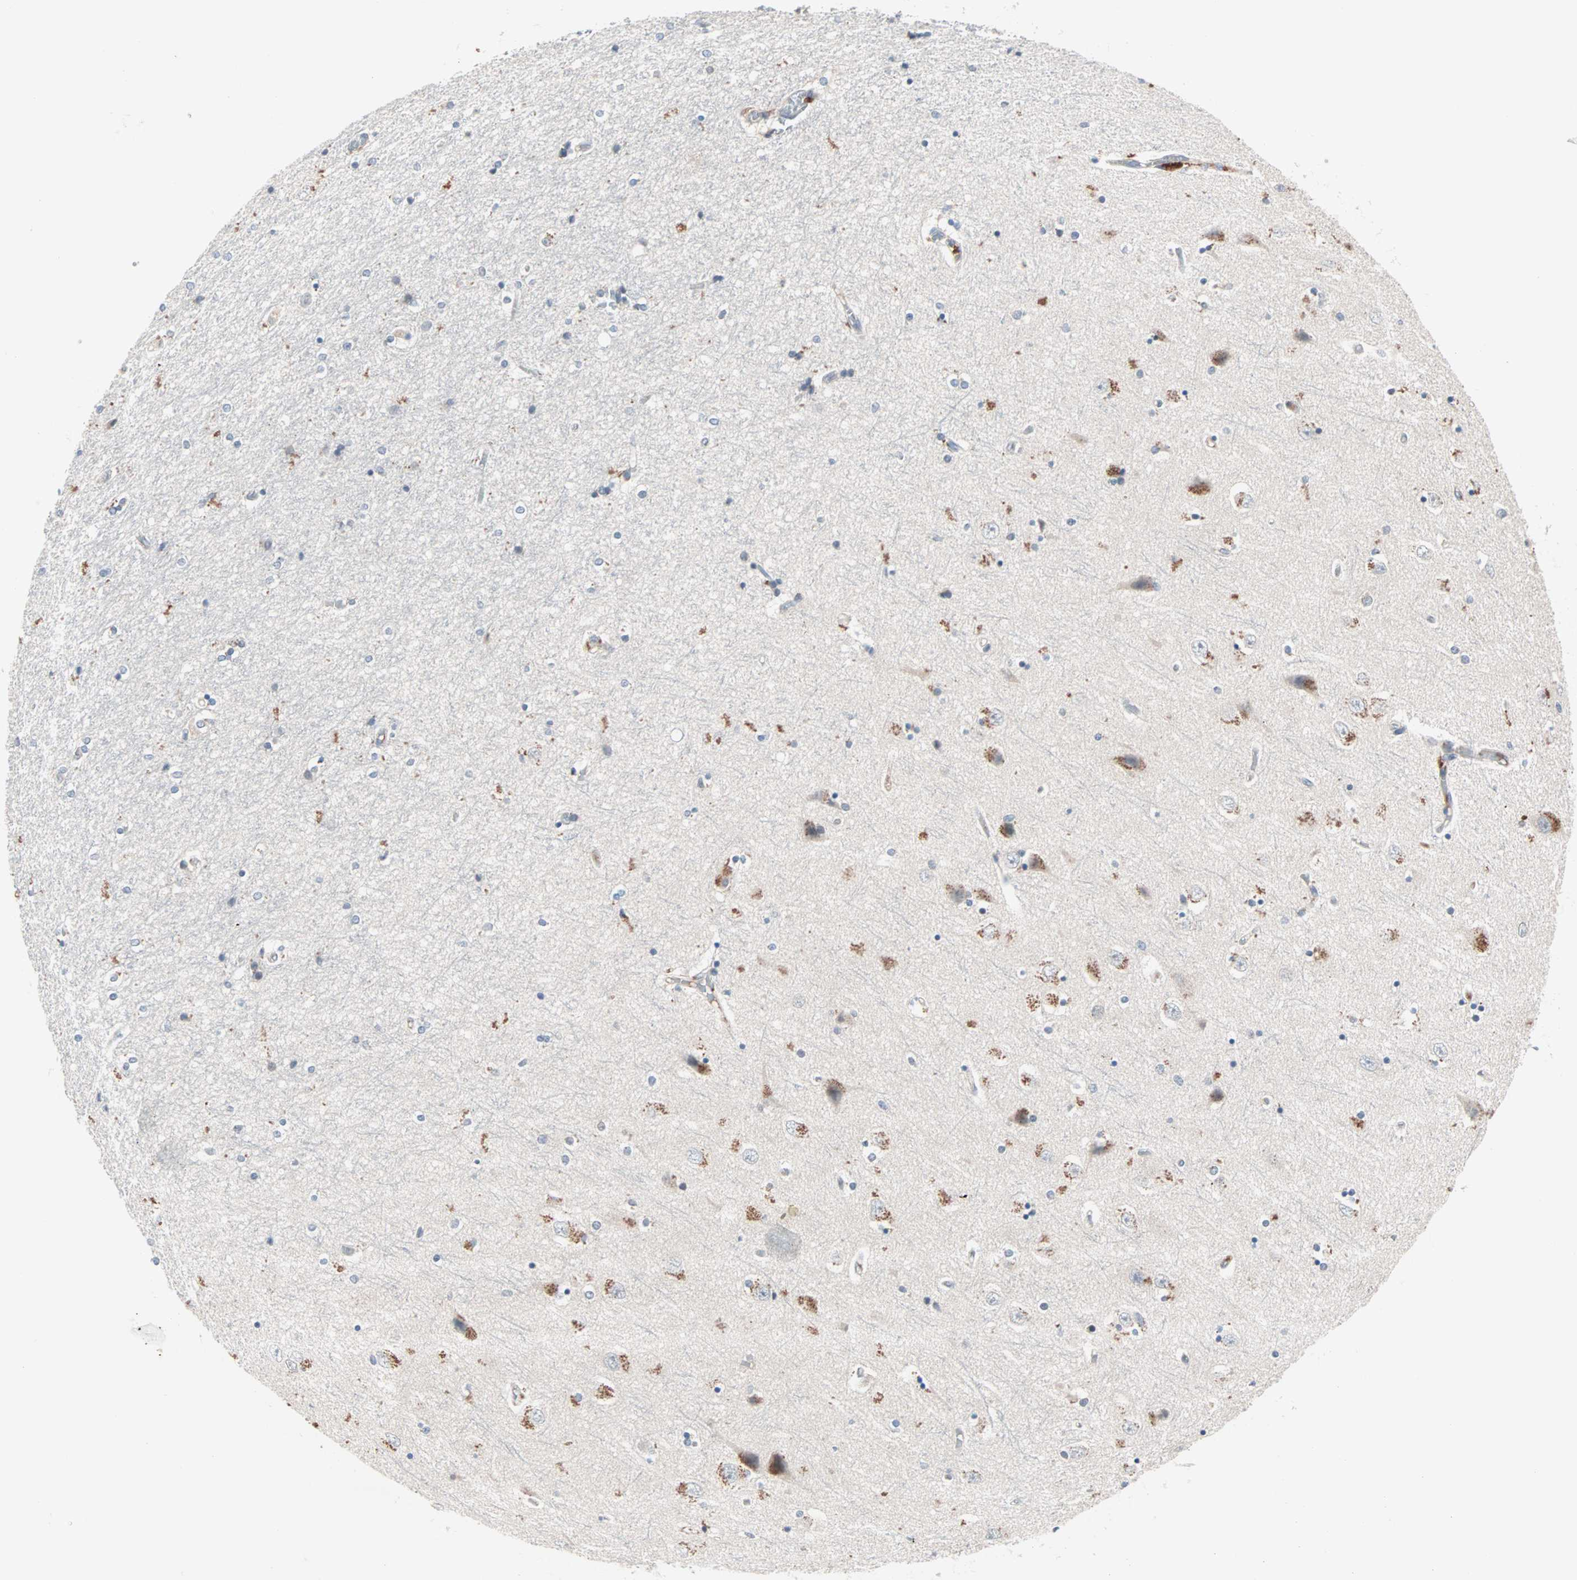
{"staining": {"intensity": "negative", "quantity": "none", "location": "none"}, "tissue": "hippocampus", "cell_type": "Glial cells", "image_type": "normal", "snomed": [{"axis": "morphology", "description": "Normal tissue, NOS"}, {"axis": "topography", "description": "Hippocampus"}], "caption": "Human hippocampus stained for a protein using immunohistochemistry (IHC) shows no staining in glial cells.", "gene": "CAD", "patient": {"sex": "female", "age": 54}}